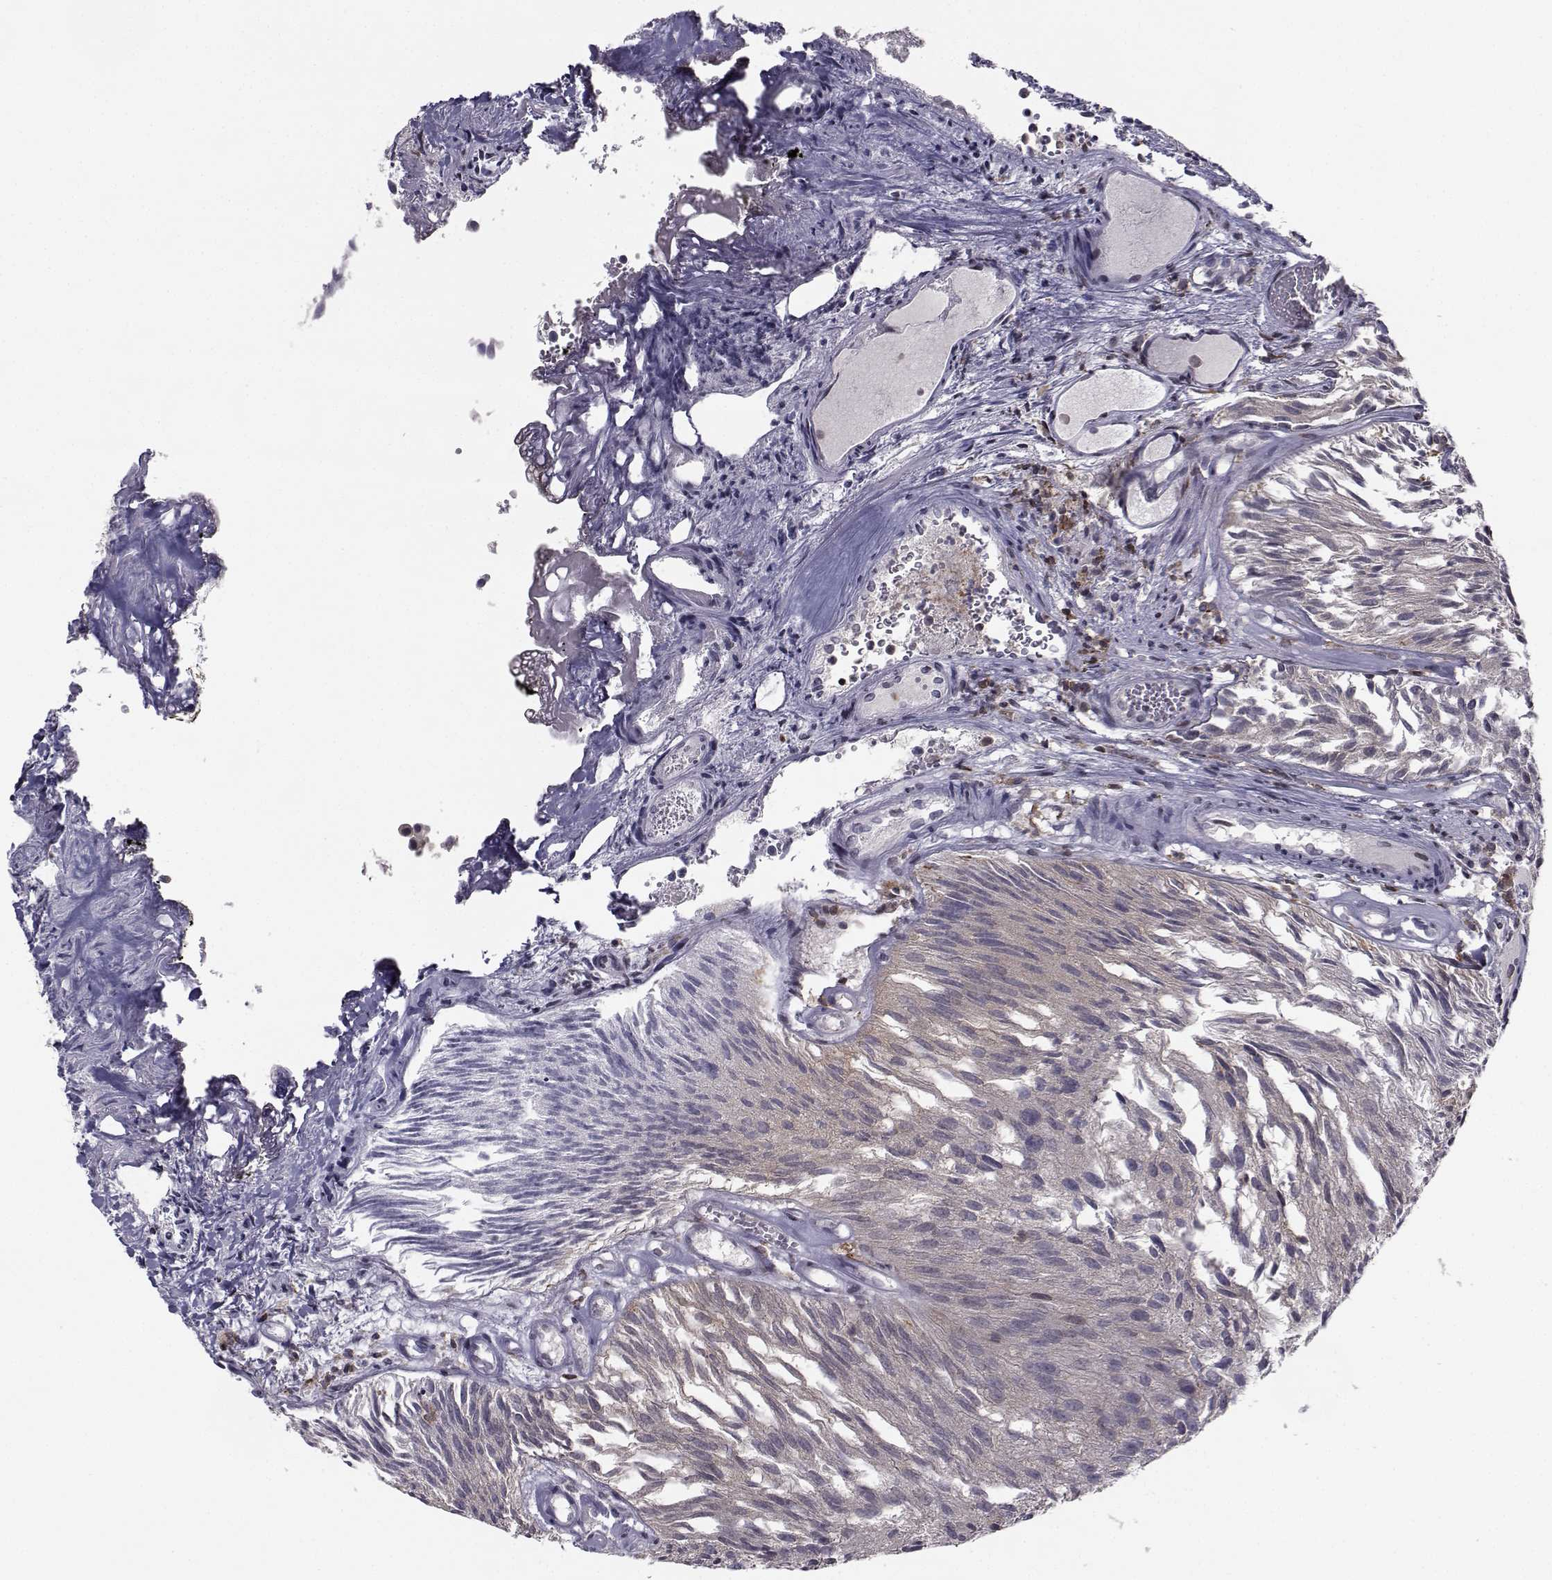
{"staining": {"intensity": "weak", "quantity": "<25%", "location": "cytoplasmic/membranous"}, "tissue": "urothelial cancer", "cell_type": "Tumor cells", "image_type": "cancer", "snomed": [{"axis": "morphology", "description": "Urothelial carcinoma, Low grade"}, {"axis": "topography", "description": "Urinary bladder"}], "caption": "IHC of urothelial cancer reveals no staining in tumor cells. (DAB (3,3'-diaminobenzidine) immunohistochemistry (IHC), high magnification).", "gene": "PCP4L1", "patient": {"sex": "female", "age": 87}}